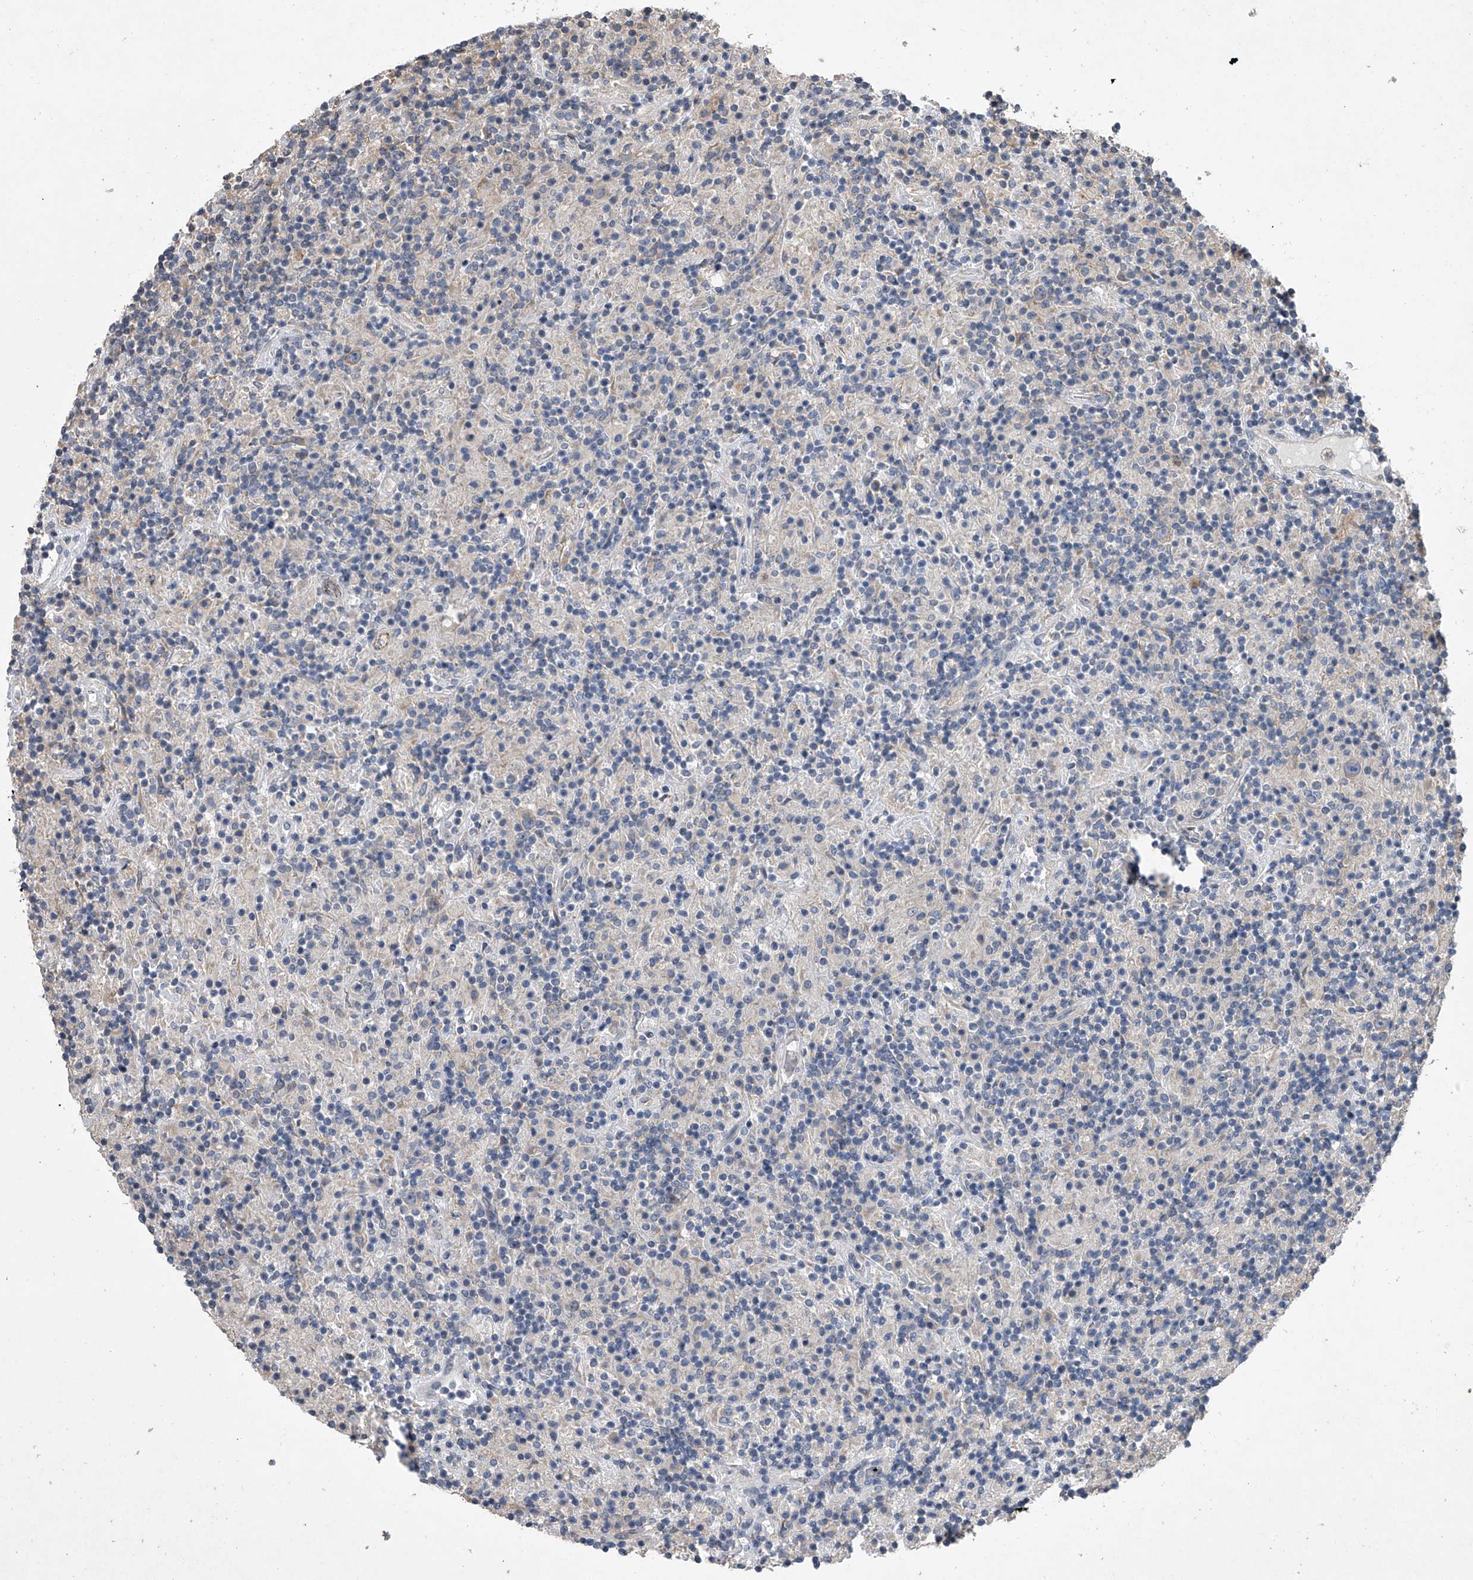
{"staining": {"intensity": "weak", "quantity": "25%-75%", "location": "cytoplasmic/membranous"}, "tissue": "lymphoma", "cell_type": "Tumor cells", "image_type": "cancer", "snomed": [{"axis": "morphology", "description": "Hodgkin's disease, NOS"}, {"axis": "topography", "description": "Lymph node"}], "caption": "Human Hodgkin's disease stained with a protein marker exhibits weak staining in tumor cells.", "gene": "DOCK9", "patient": {"sex": "male", "age": 70}}